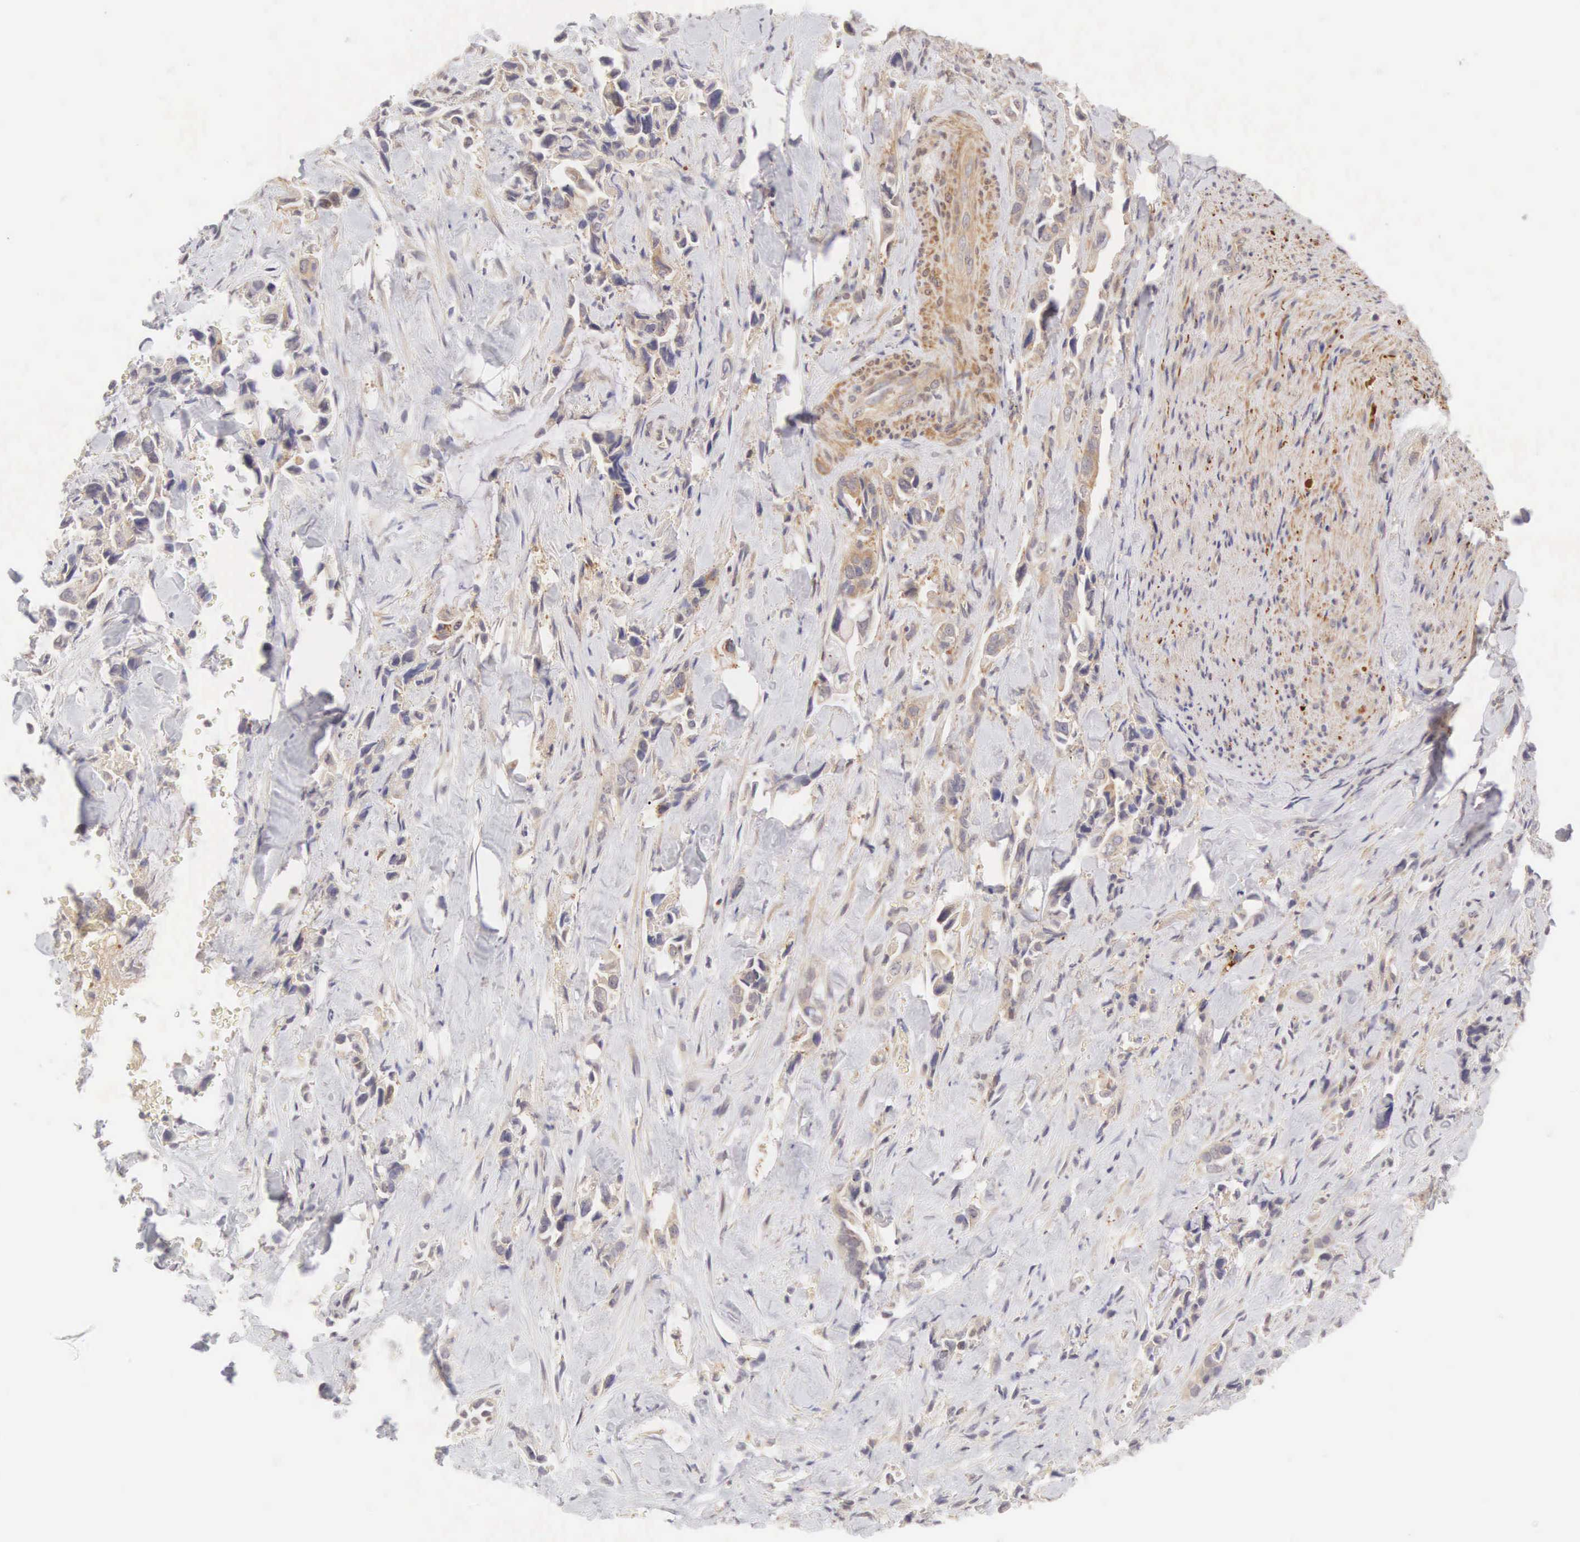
{"staining": {"intensity": "weak", "quantity": "25%-75%", "location": "cytoplasmic/membranous"}, "tissue": "pancreatic cancer", "cell_type": "Tumor cells", "image_type": "cancer", "snomed": [{"axis": "morphology", "description": "Adenocarcinoma, NOS"}, {"axis": "topography", "description": "Pancreas"}], "caption": "High-power microscopy captured an IHC photomicrograph of adenocarcinoma (pancreatic), revealing weak cytoplasmic/membranous expression in about 25%-75% of tumor cells.", "gene": "CD1A", "patient": {"sex": "male", "age": 69}}